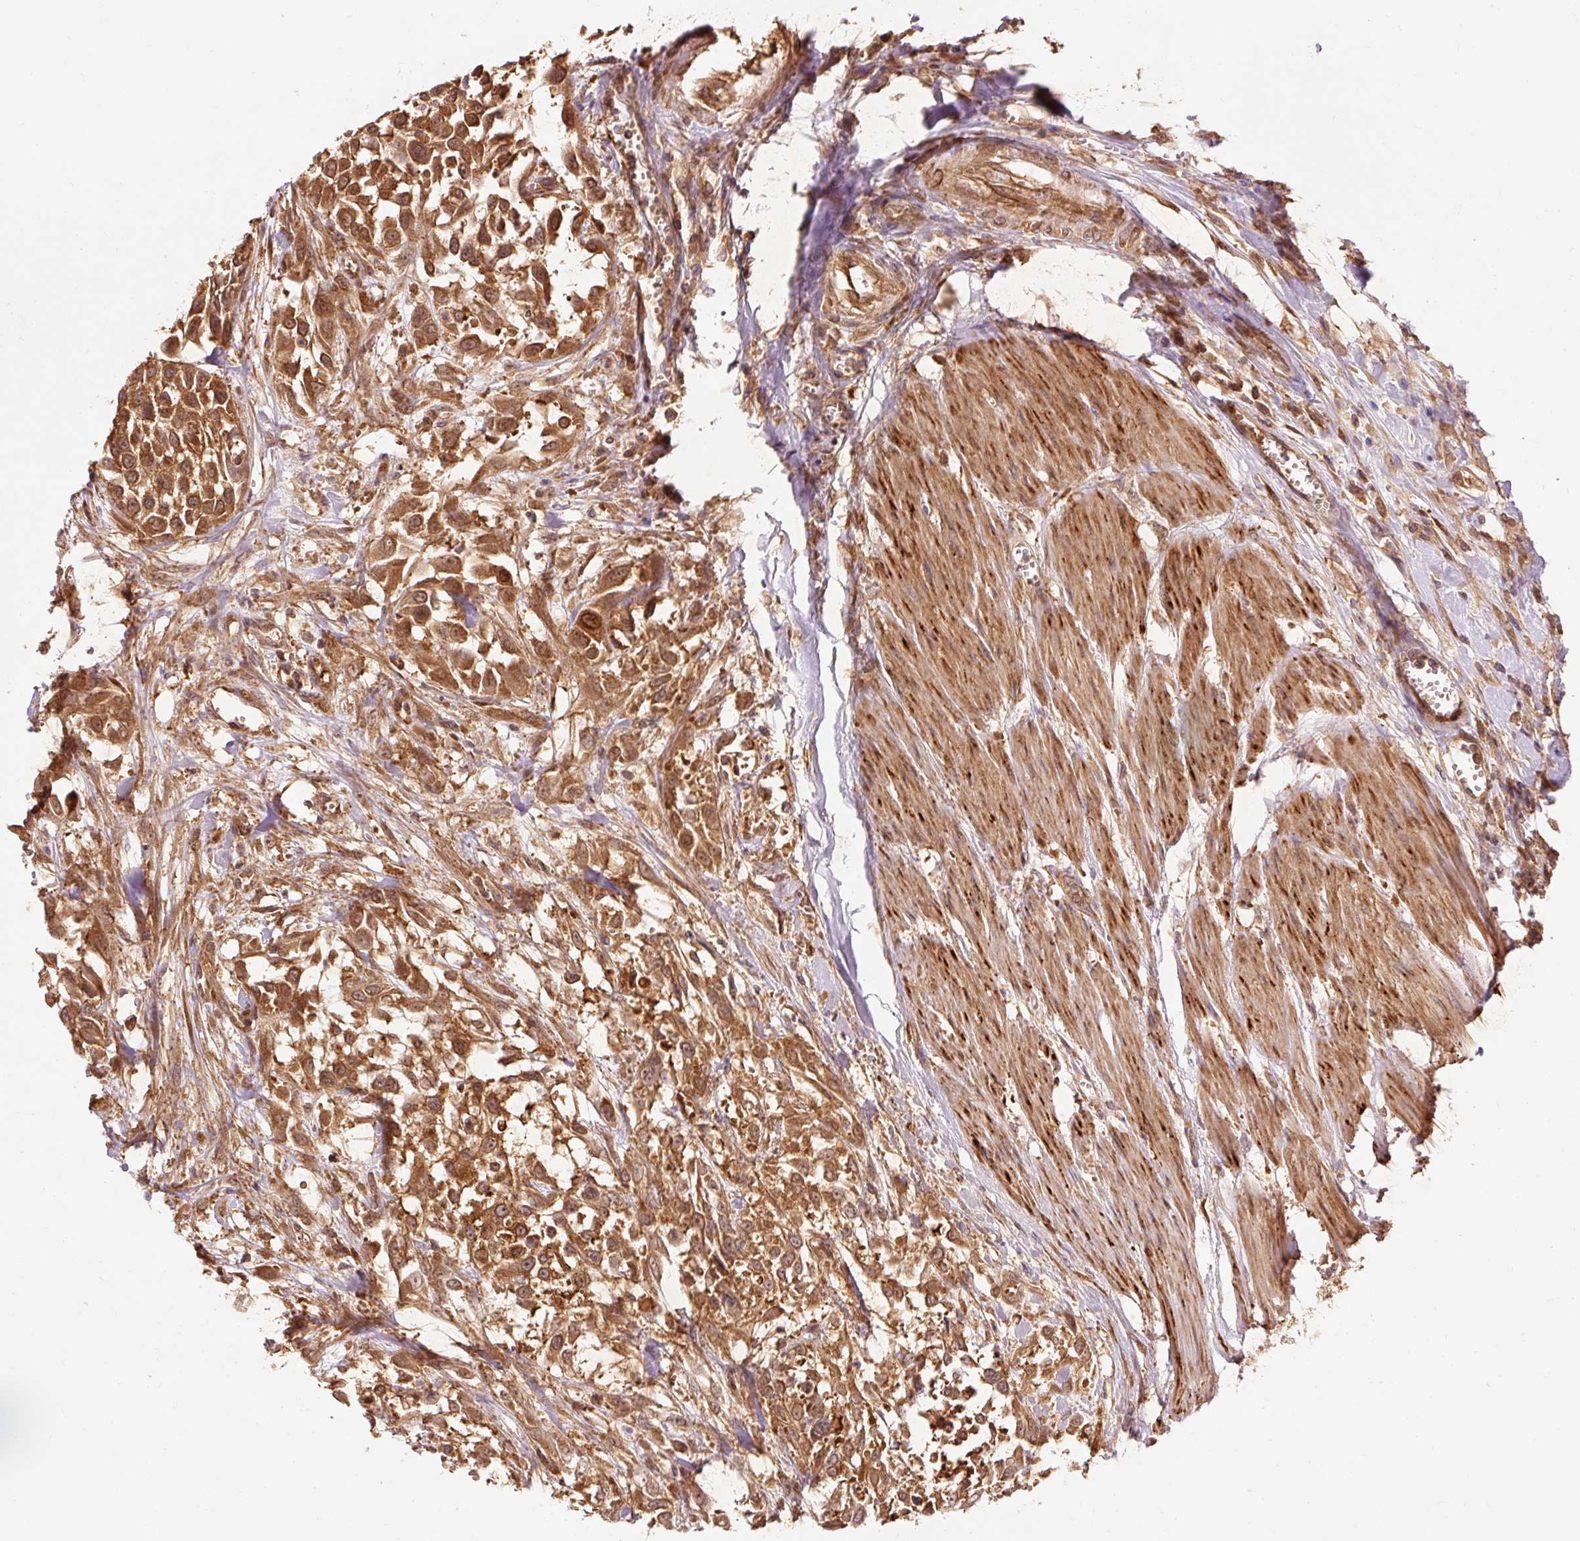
{"staining": {"intensity": "moderate", "quantity": ">75%", "location": "cytoplasmic/membranous"}, "tissue": "urothelial cancer", "cell_type": "Tumor cells", "image_type": "cancer", "snomed": [{"axis": "morphology", "description": "Urothelial carcinoma, High grade"}, {"axis": "topography", "description": "Urinary bladder"}], "caption": "High-grade urothelial carcinoma stained with DAB IHC demonstrates medium levels of moderate cytoplasmic/membranous expression in approximately >75% of tumor cells. (IHC, brightfield microscopy, high magnification).", "gene": "PDAP1", "patient": {"sex": "male", "age": 57}}